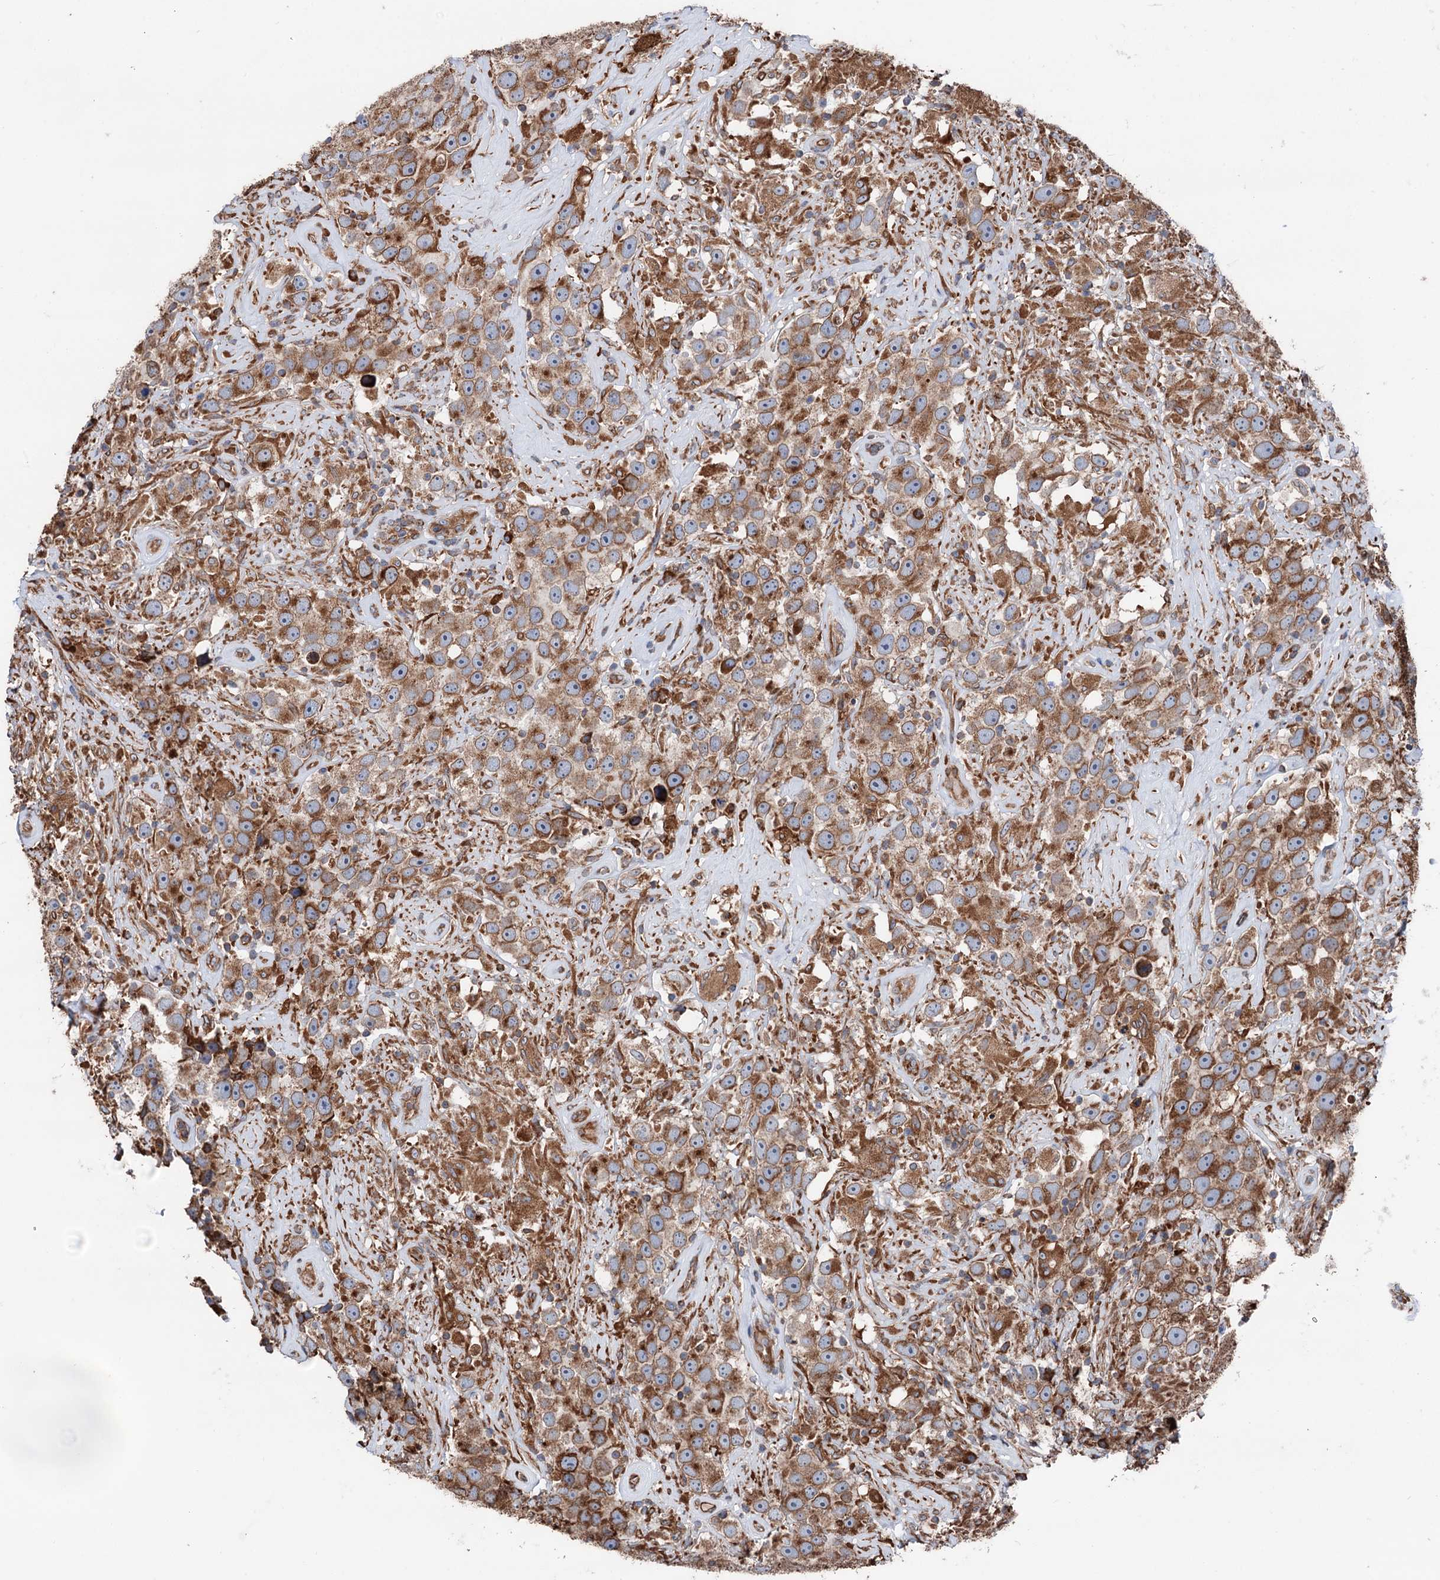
{"staining": {"intensity": "moderate", "quantity": ">75%", "location": "cytoplasmic/membranous"}, "tissue": "testis cancer", "cell_type": "Tumor cells", "image_type": "cancer", "snomed": [{"axis": "morphology", "description": "Seminoma, NOS"}, {"axis": "topography", "description": "Testis"}], "caption": "High-power microscopy captured an IHC histopathology image of testis cancer, revealing moderate cytoplasmic/membranous positivity in approximately >75% of tumor cells. (DAB (3,3'-diaminobenzidine) = brown stain, brightfield microscopy at high magnification).", "gene": "ERP29", "patient": {"sex": "male", "age": 49}}